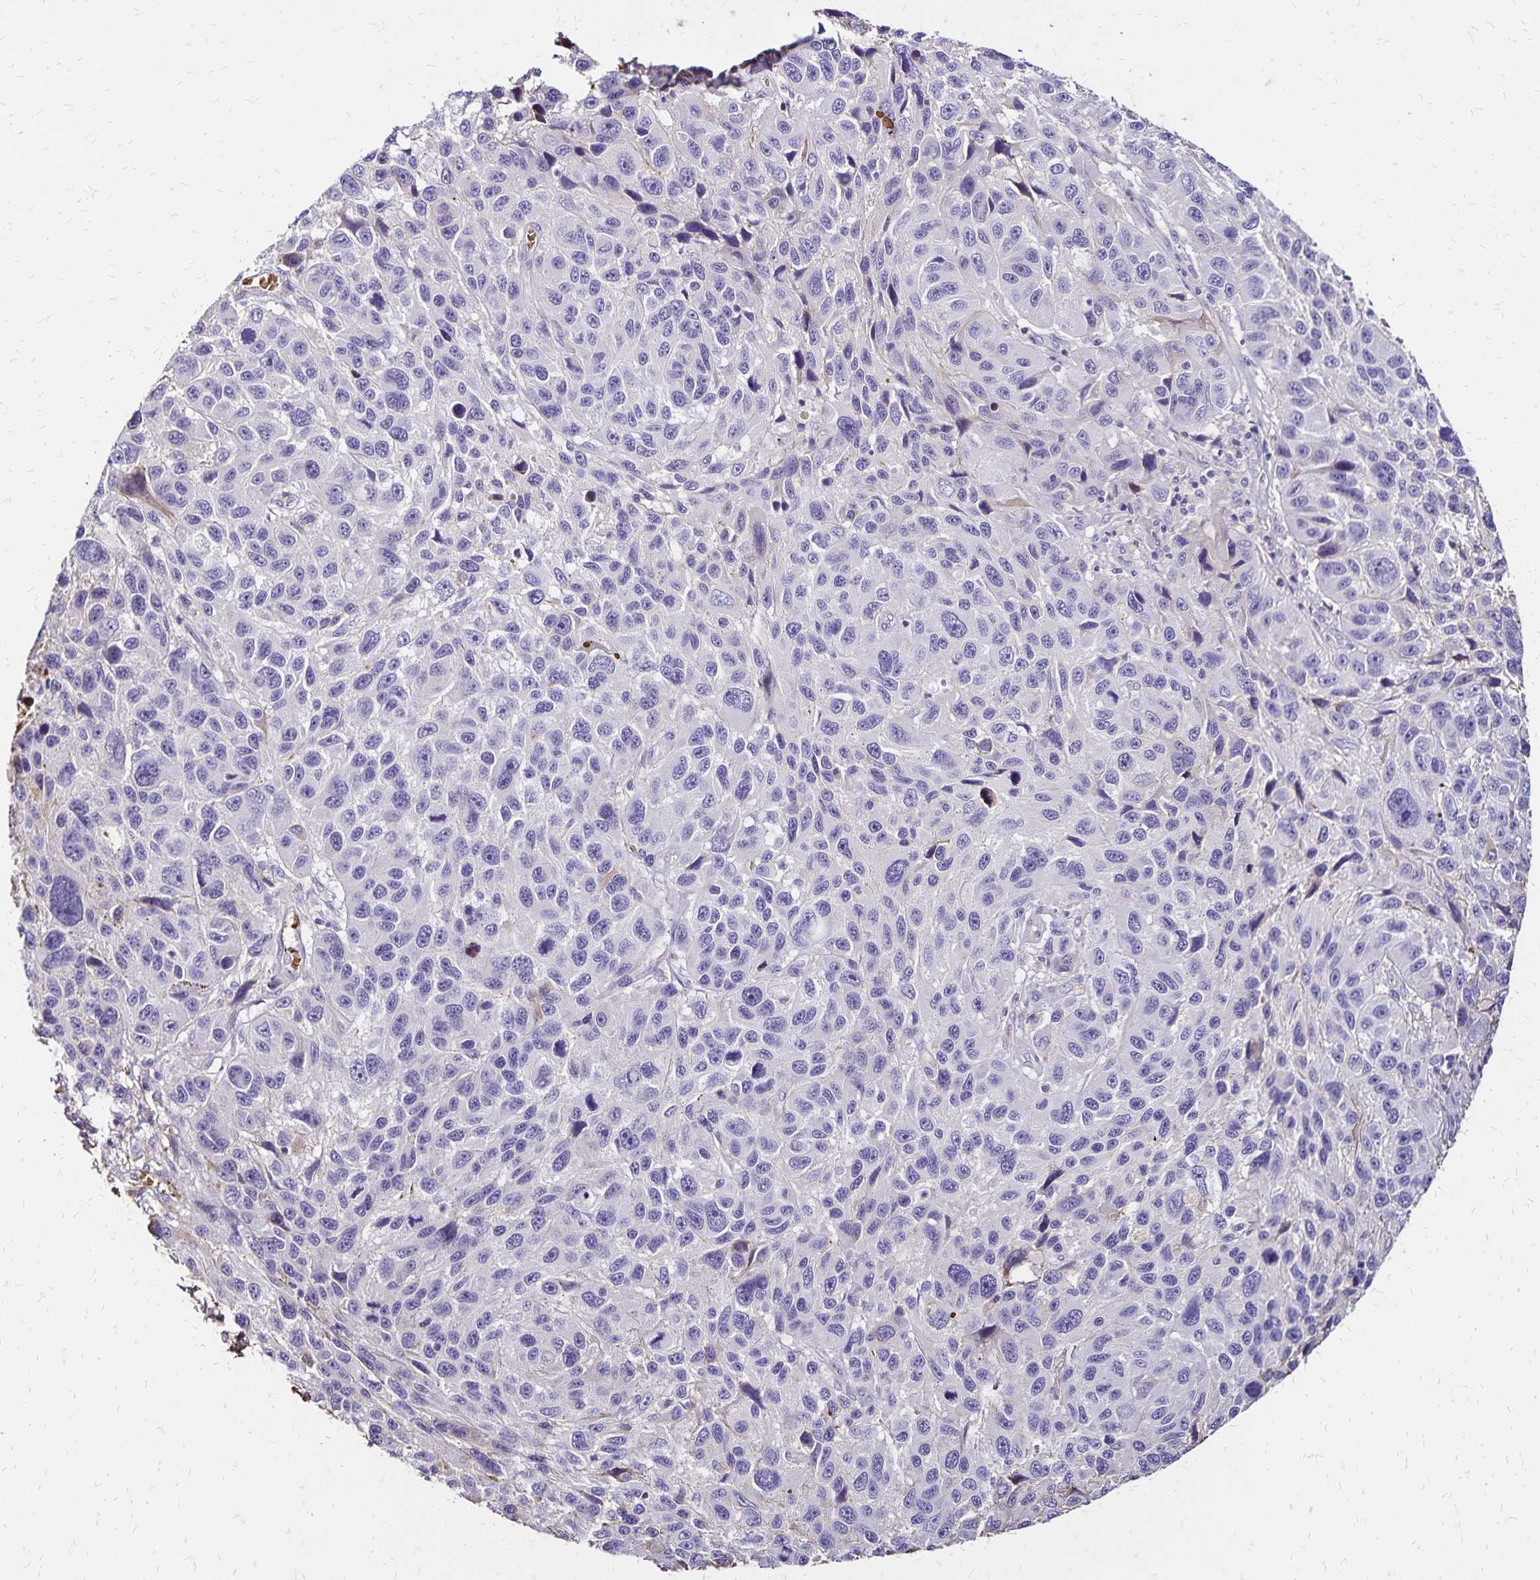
{"staining": {"intensity": "negative", "quantity": "none", "location": "none"}, "tissue": "melanoma", "cell_type": "Tumor cells", "image_type": "cancer", "snomed": [{"axis": "morphology", "description": "Malignant melanoma, NOS"}, {"axis": "topography", "description": "Skin"}], "caption": "An immunohistochemistry (IHC) micrograph of melanoma is shown. There is no staining in tumor cells of melanoma.", "gene": "KISS1", "patient": {"sex": "male", "age": 53}}